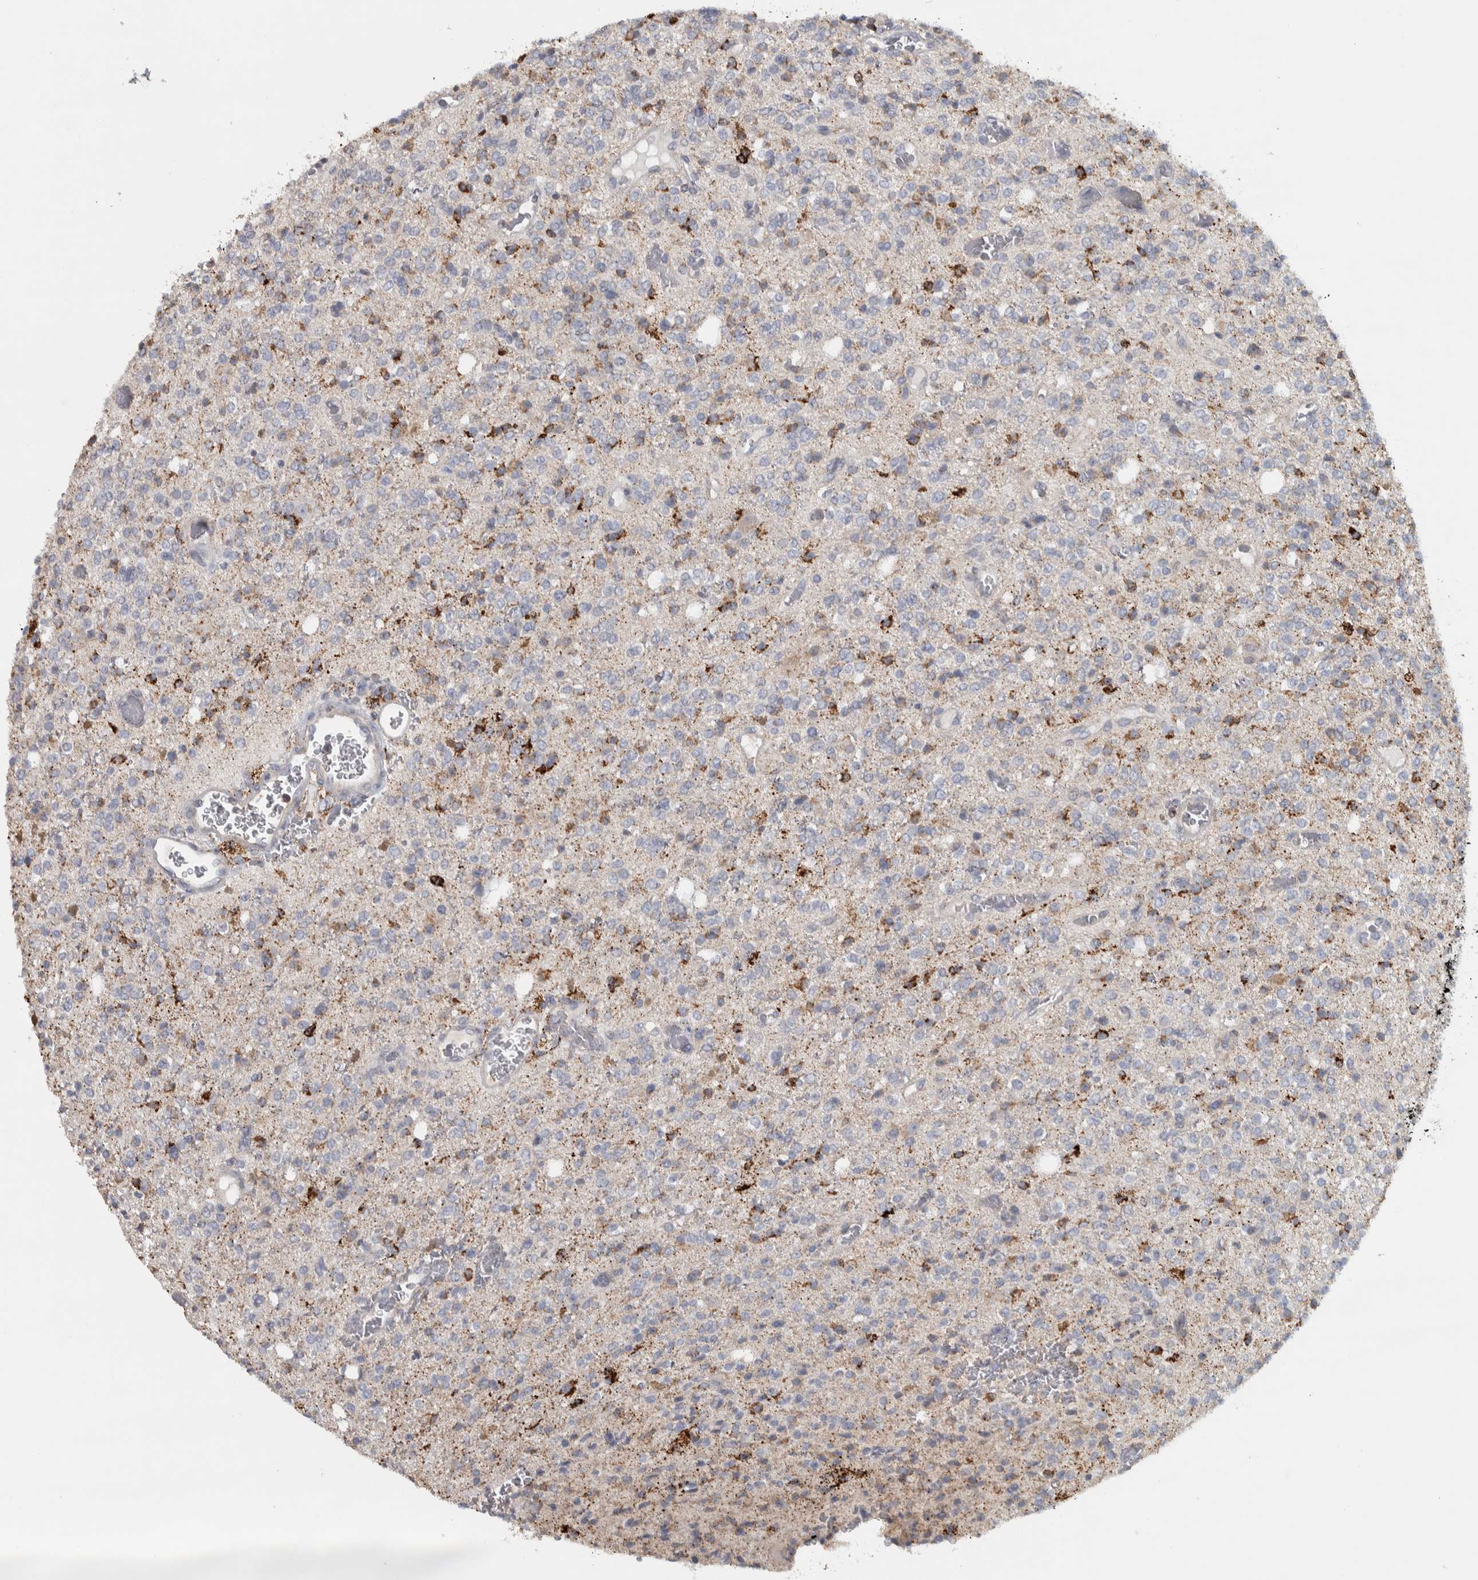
{"staining": {"intensity": "moderate", "quantity": "<25%", "location": "cytoplasmic/membranous"}, "tissue": "glioma", "cell_type": "Tumor cells", "image_type": "cancer", "snomed": [{"axis": "morphology", "description": "Glioma, malignant, High grade"}, {"axis": "topography", "description": "Brain"}], "caption": "Immunohistochemical staining of glioma shows low levels of moderate cytoplasmic/membranous positivity in about <25% of tumor cells.", "gene": "FAM78A", "patient": {"sex": "male", "age": 34}}